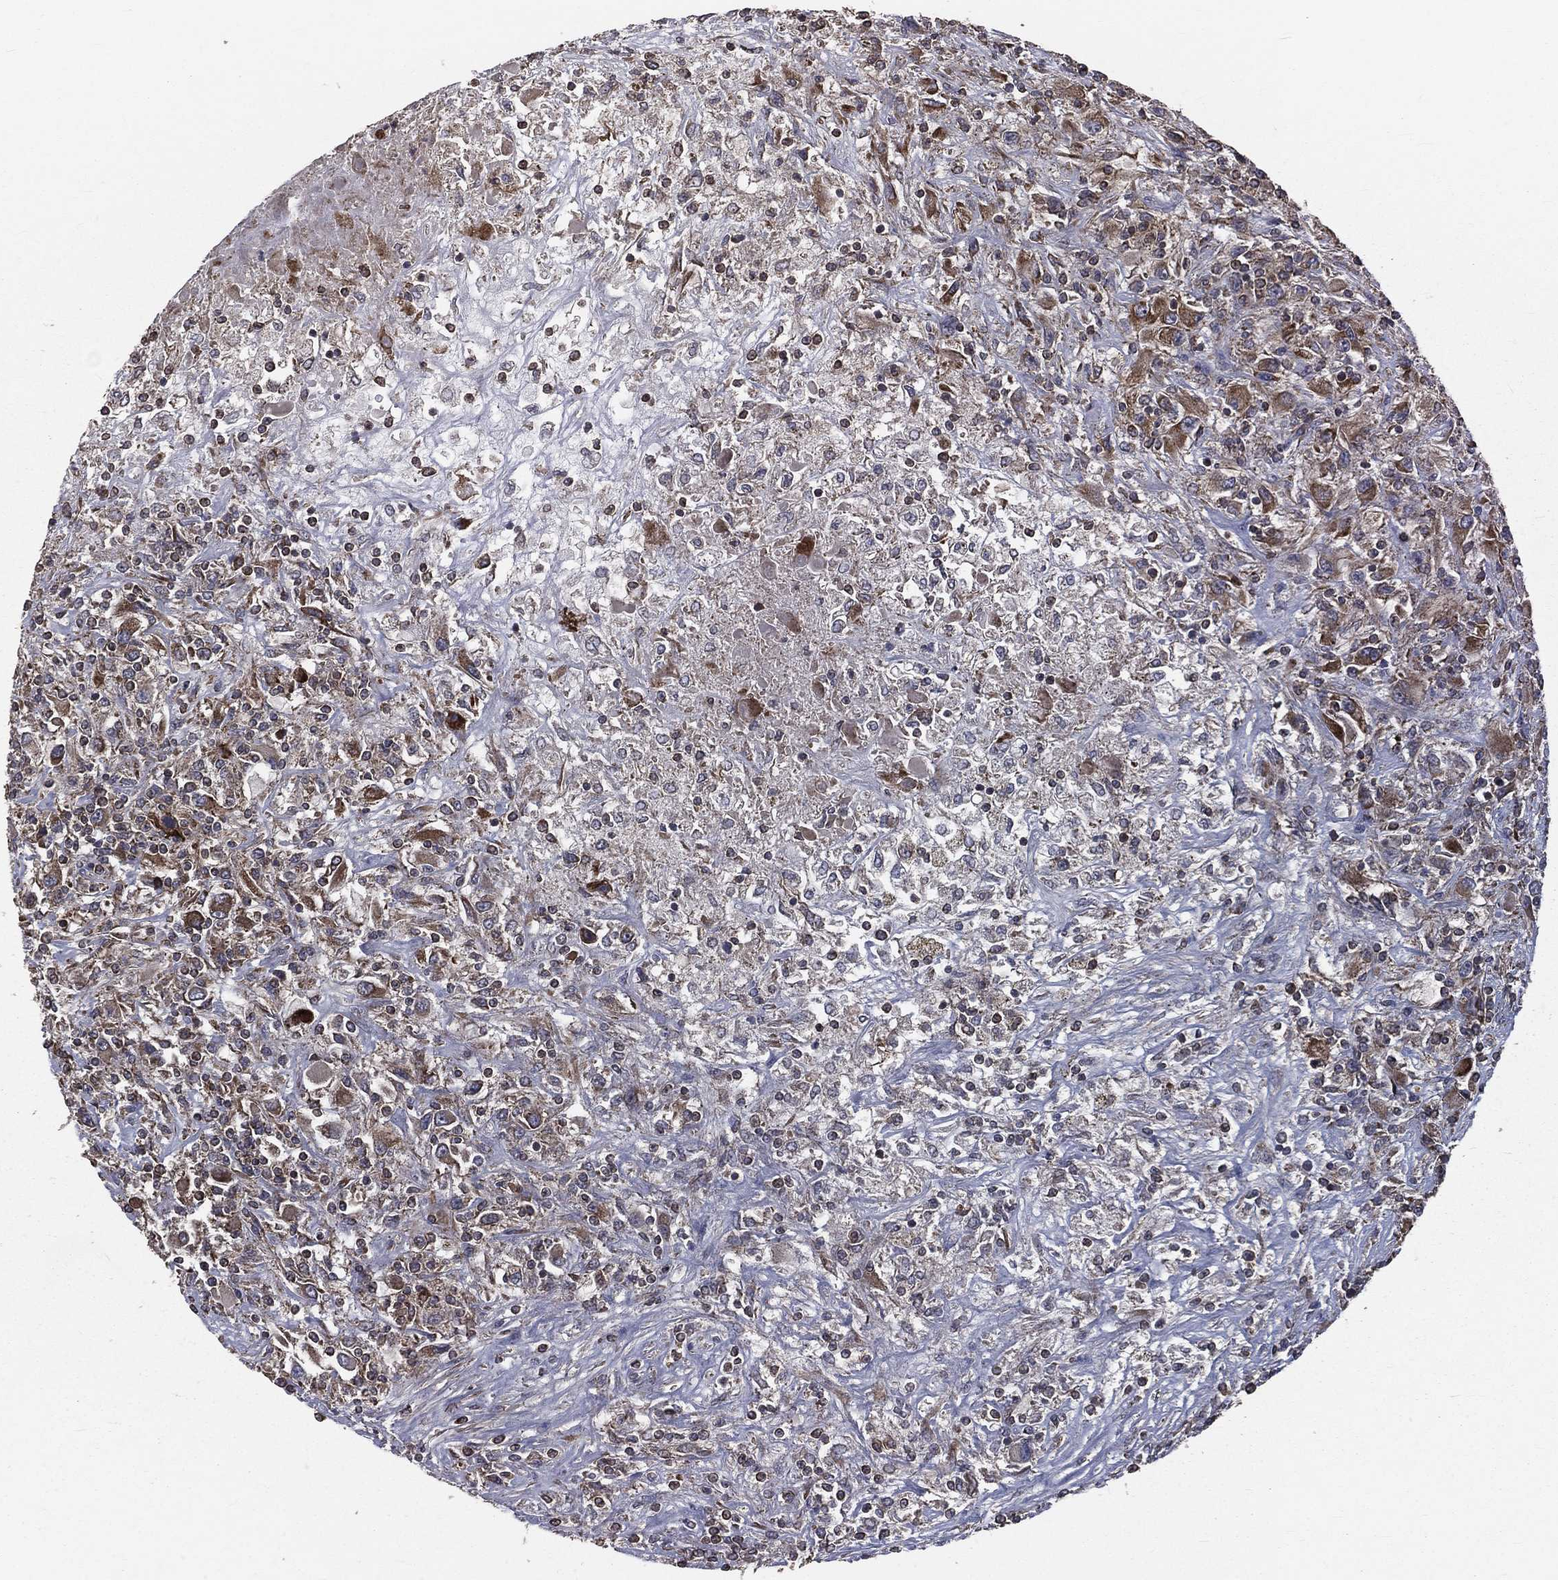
{"staining": {"intensity": "moderate", "quantity": ">75%", "location": "cytoplasmic/membranous"}, "tissue": "renal cancer", "cell_type": "Tumor cells", "image_type": "cancer", "snomed": [{"axis": "morphology", "description": "Adenocarcinoma, NOS"}, {"axis": "topography", "description": "Kidney"}], "caption": "Immunohistochemical staining of human renal adenocarcinoma demonstrates medium levels of moderate cytoplasmic/membranous positivity in approximately >75% of tumor cells. Nuclei are stained in blue.", "gene": "OLFML1", "patient": {"sex": "female", "age": 67}}